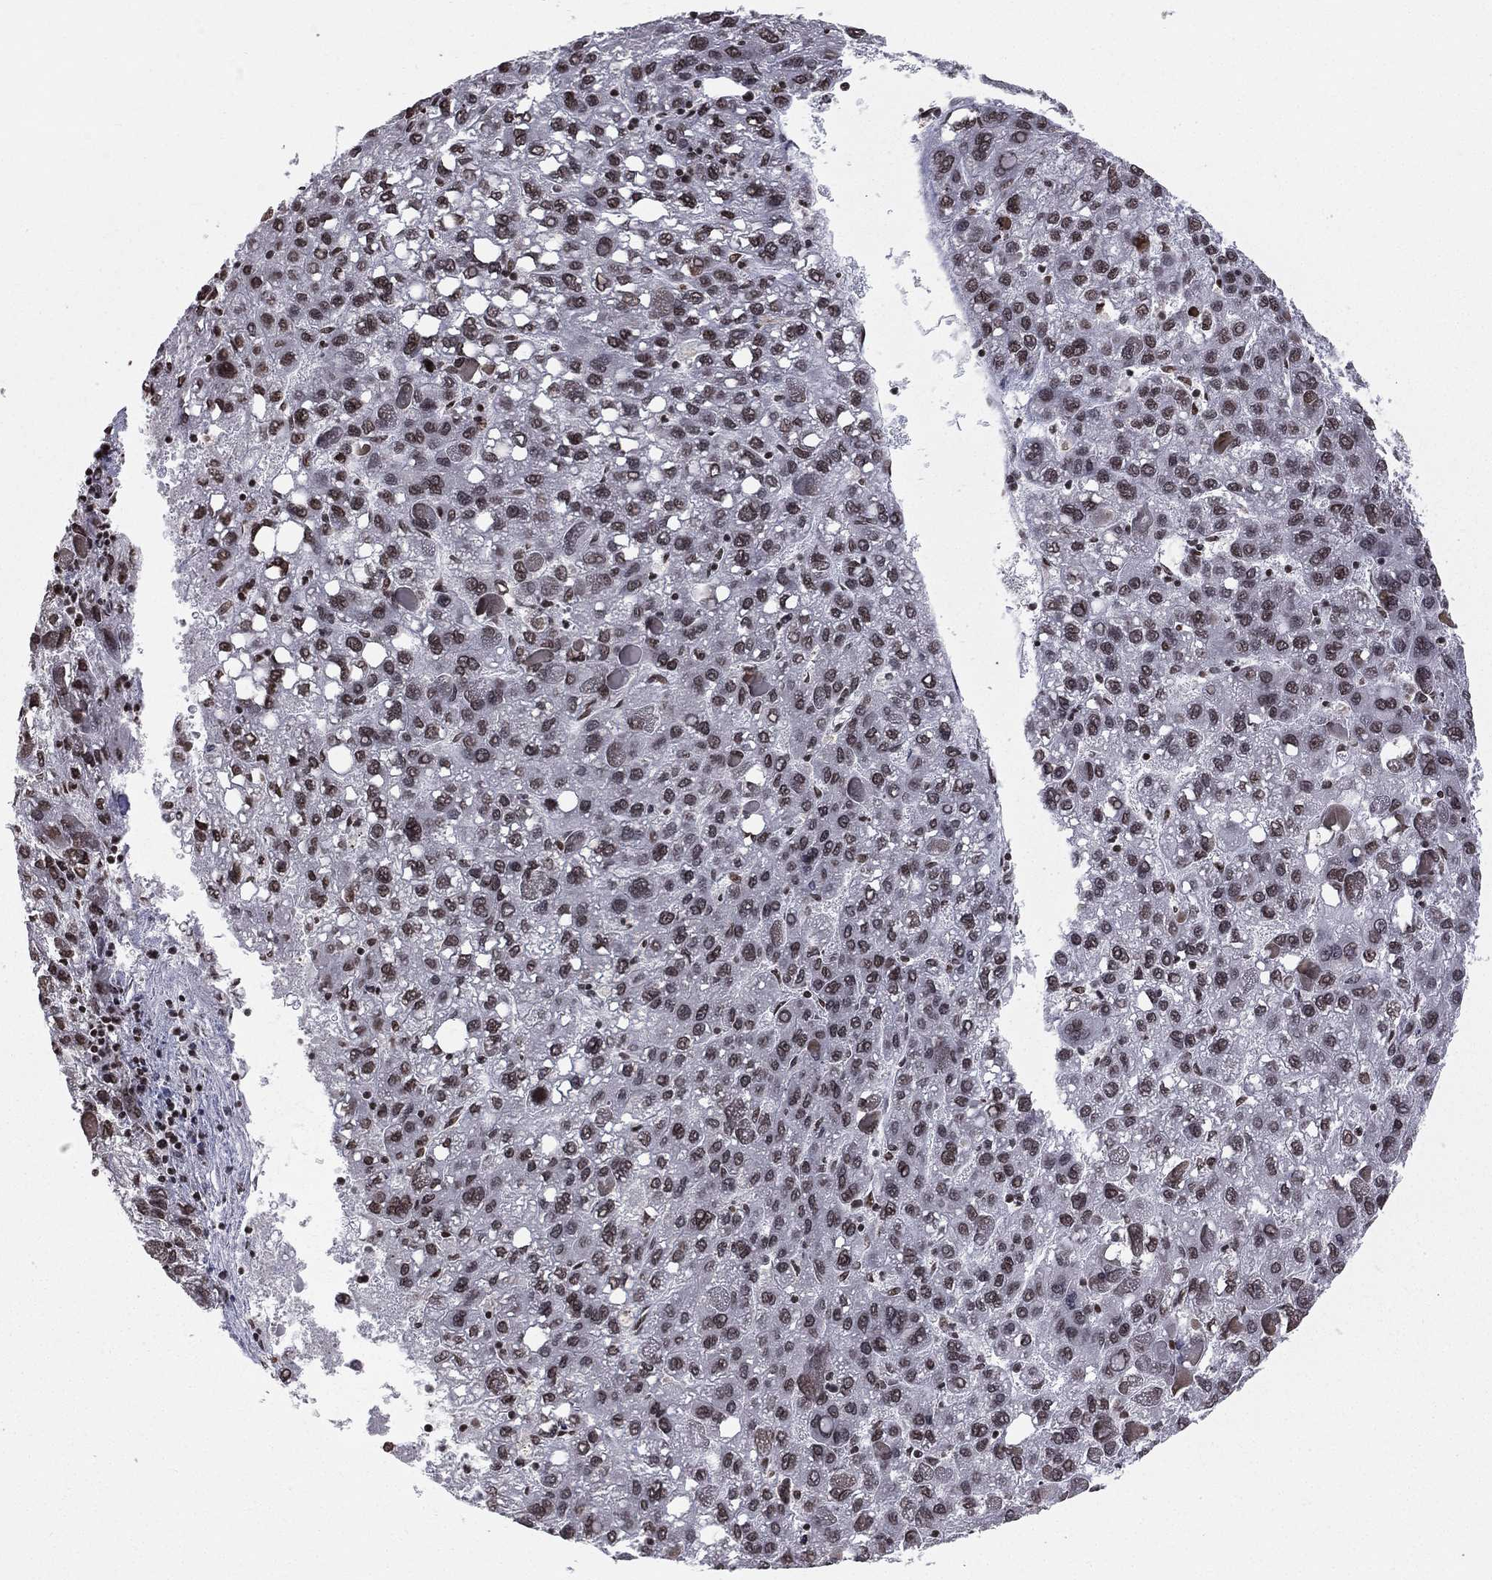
{"staining": {"intensity": "moderate", "quantity": ">75%", "location": "nuclear"}, "tissue": "liver cancer", "cell_type": "Tumor cells", "image_type": "cancer", "snomed": [{"axis": "morphology", "description": "Carcinoma, Hepatocellular, NOS"}, {"axis": "topography", "description": "Liver"}], "caption": "A micrograph of human hepatocellular carcinoma (liver) stained for a protein exhibits moderate nuclear brown staining in tumor cells.", "gene": "RFX7", "patient": {"sex": "female", "age": 82}}